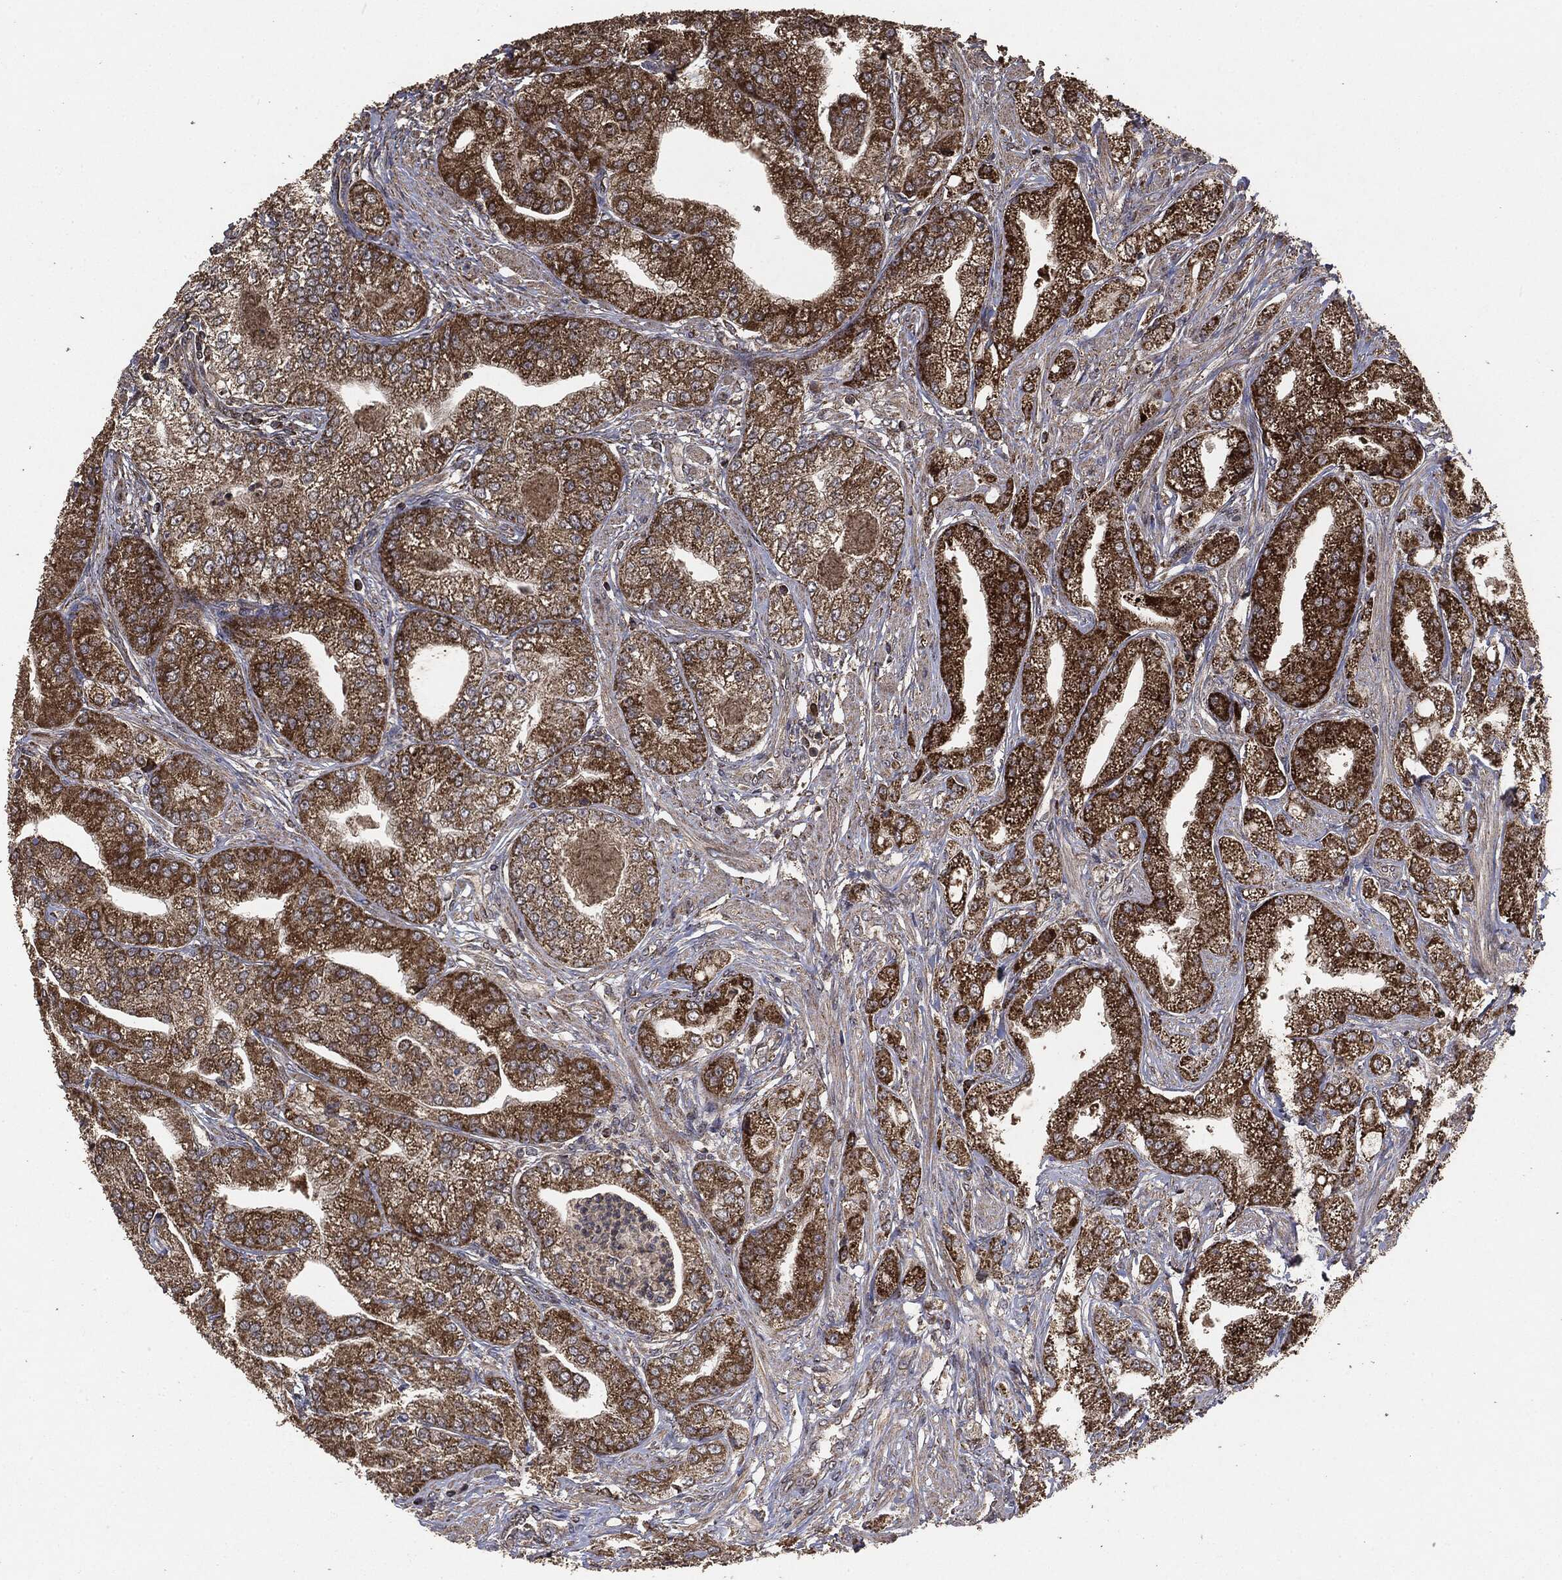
{"staining": {"intensity": "strong", "quantity": "25%-75%", "location": "cytoplasmic/membranous"}, "tissue": "prostate cancer", "cell_type": "Tumor cells", "image_type": "cancer", "snomed": [{"axis": "morphology", "description": "Adenocarcinoma, High grade"}, {"axis": "topography", "description": "Prostate"}], "caption": "Tumor cells reveal high levels of strong cytoplasmic/membranous positivity in about 25%-75% of cells in human prostate high-grade adenocarcinoma.", "gene": "MTOR", "patient": {"sex": "male", "age": 61}}